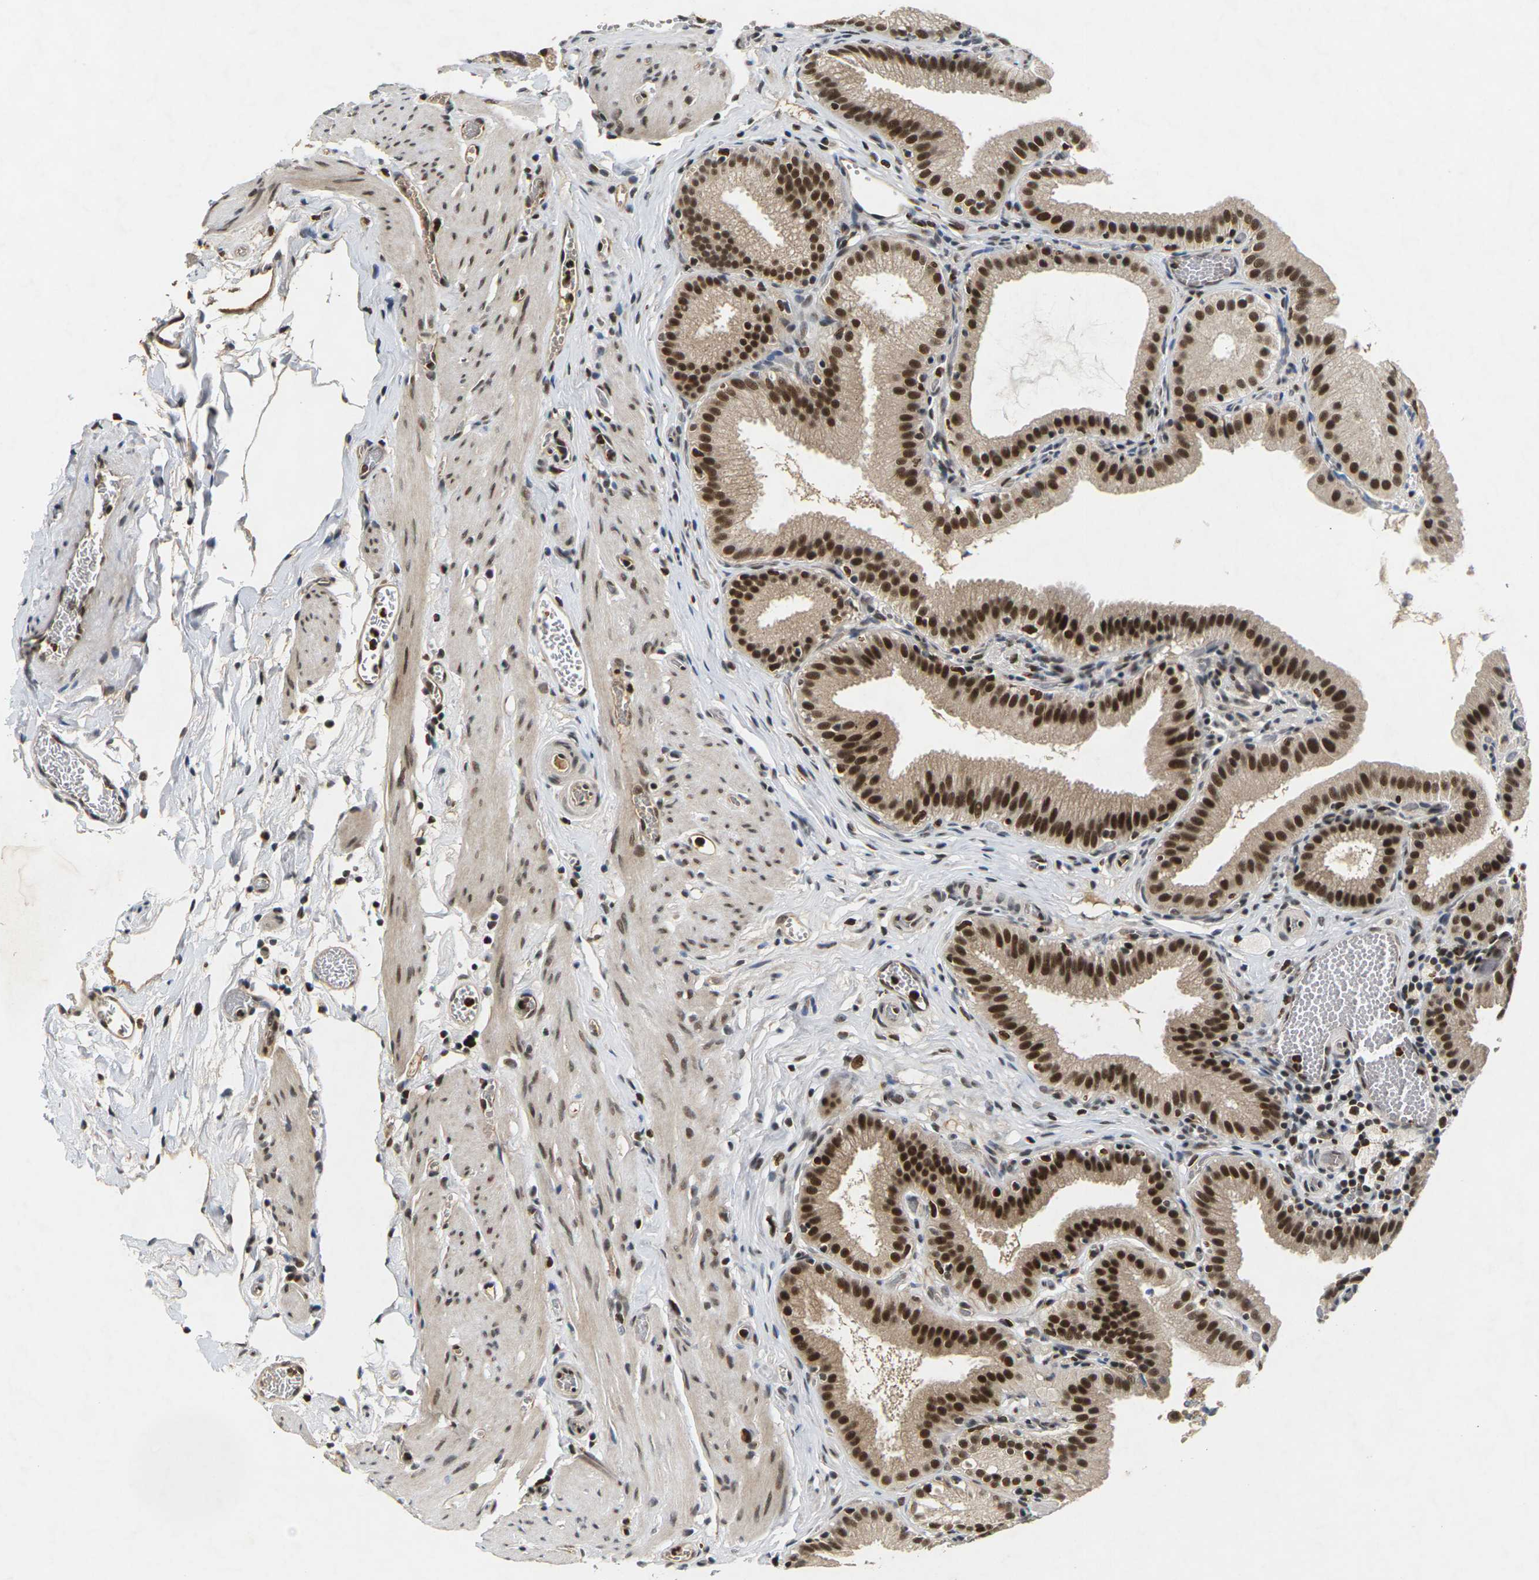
{"staining": {"intensity": "strong", "quantity": ">75%", "location": "nuclear"}, "tissue": "gallbladder", "cell_type": "Glandular cells", "image_type": "normal", "snomed": [{"axis": "morphology", "description": "Normal tissue, NOS"}, {"axis": "topography", "description": "Gallbladder"}], "caption": "A photomicrograph showing strong nuclear expression in approximately >75% of glandular cells in benign gallbladder, as visualized by brown immunohistochemical staining.", "gene": "NELFA", "patient": {"sex": "male", "age": 54}}